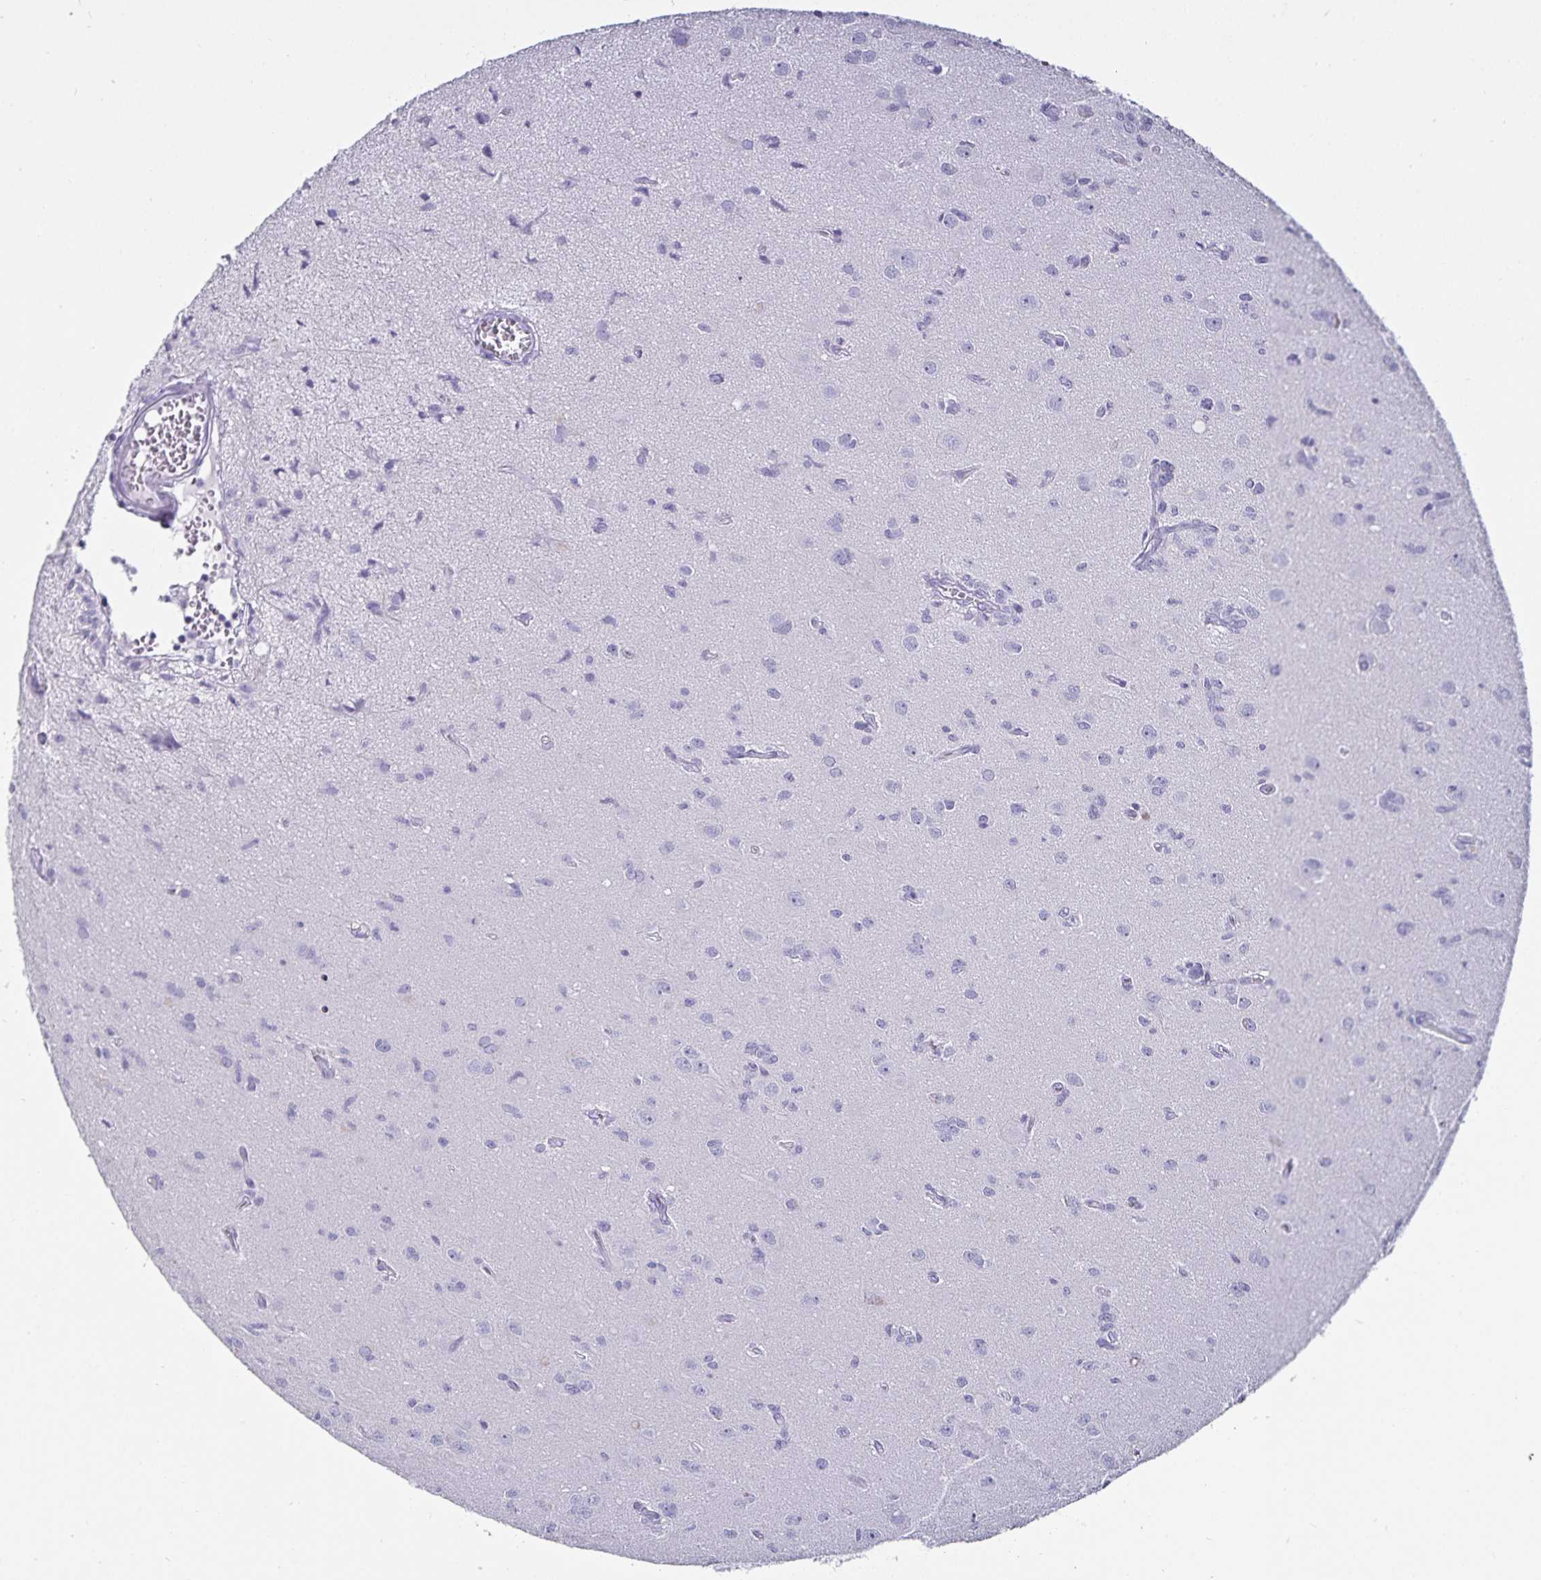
{"staining": {"intensity": "negative", "quantity": "none", "location": "none"}, "tissue": "glioma", "cell_type": "Tumor cells", "image_type": "cancer", "snomed": [{"axis": "morphology", "description": "Glioma, malignant, High grade"}, {"axis": "topography", "description": "Brain"}], "caption": "Immunohistochemistry image of high-grade glioma (malignant) stained for a protein (brown), which reveals no staining in tumor cells.", "gene": "DEFA6", "patient": {"sex": "male", "age": 67}}